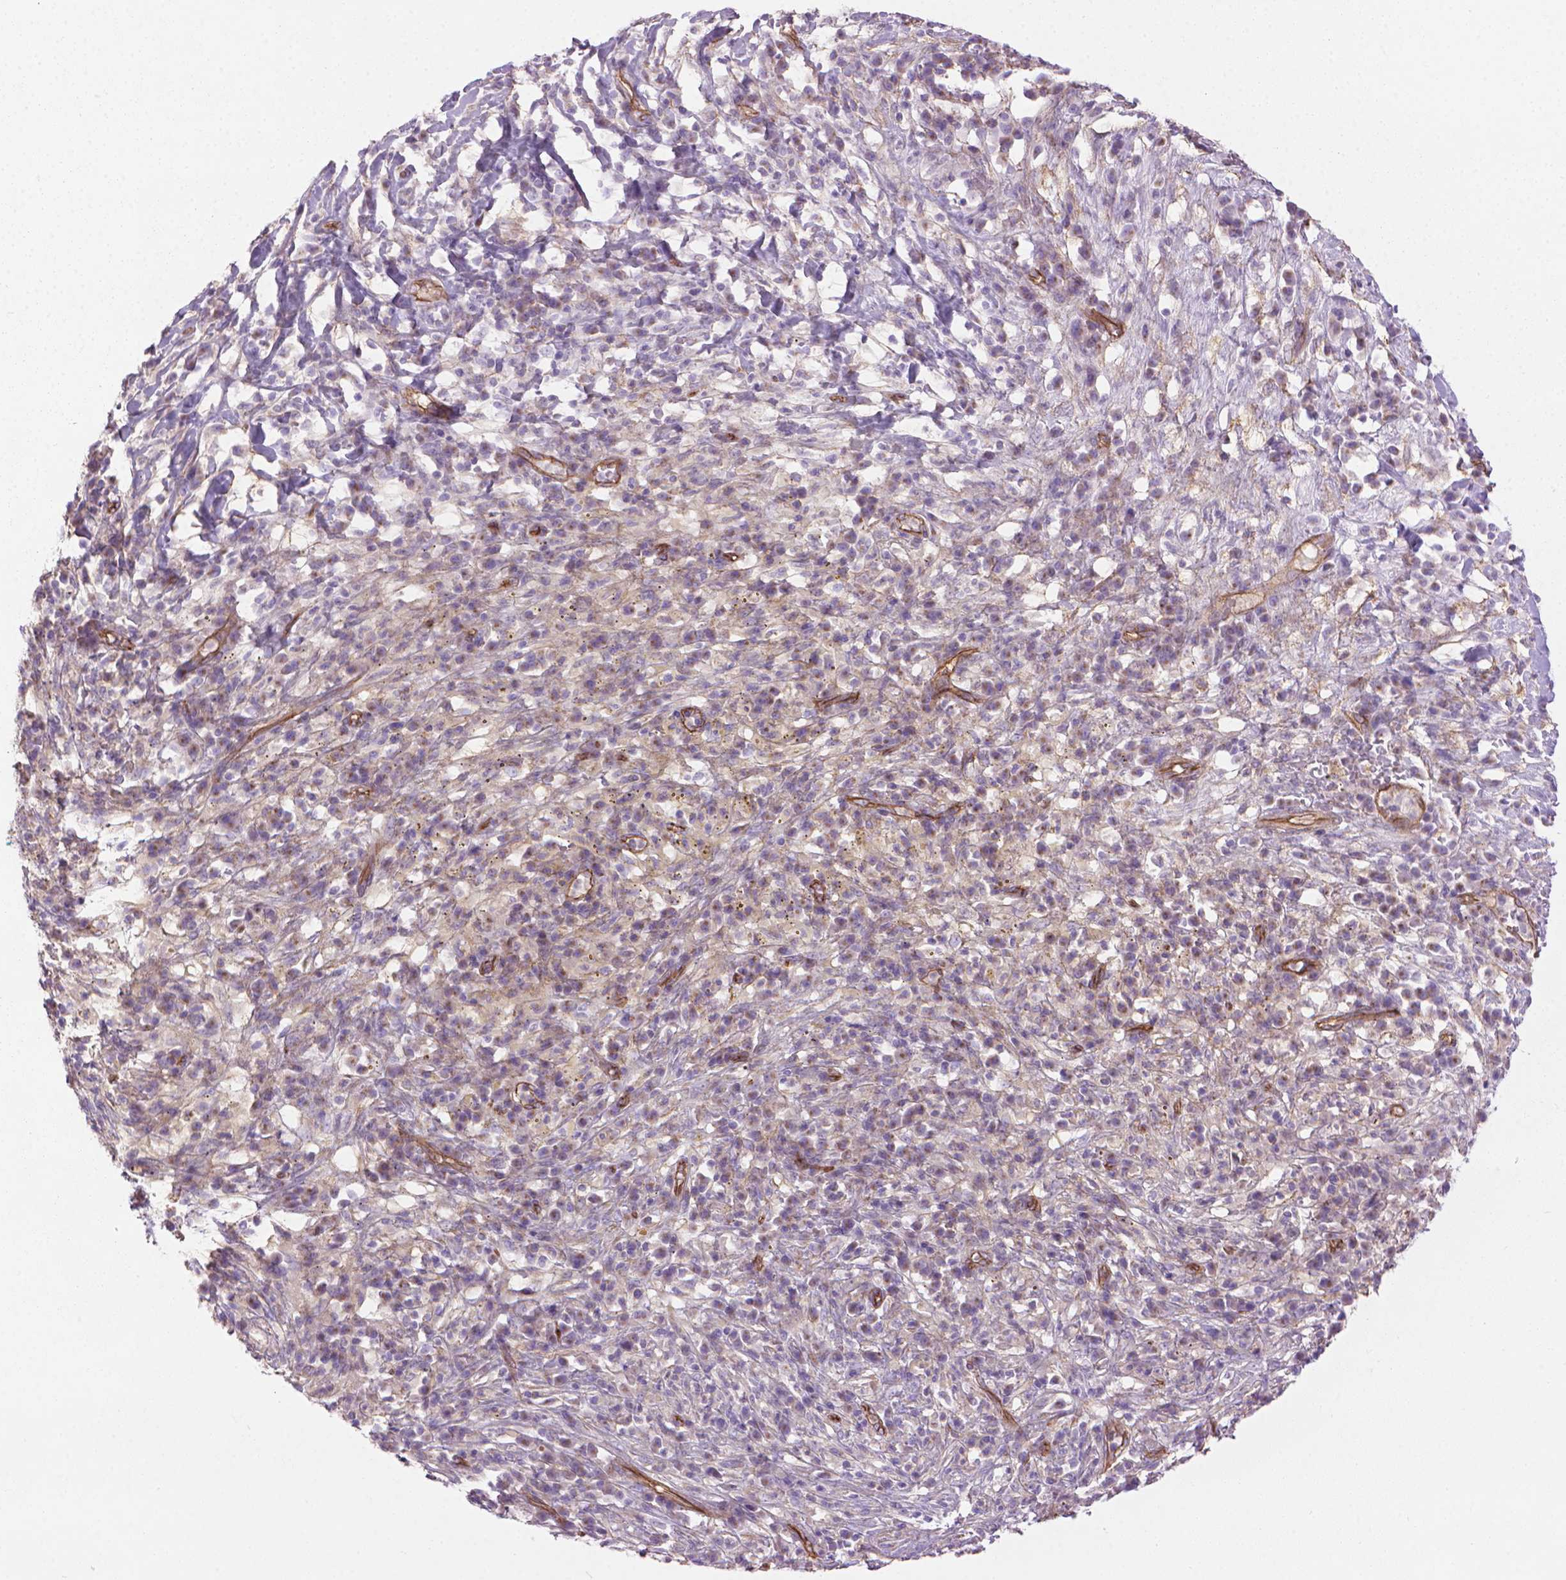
{"staining": {"intensity": "negative", "quantity": "none", "location": "none"}, "tissue": "melanoma", "cell_type": "Tumor cells", "image_type": "cancer", "snomed": [{"axis": "morphology", "description": "Malignant melanoma, NOS"}, {"axis": "topography", "description": "Skin"}], "caption": "This histopathology image is of malignant melanoma stained with immunohistochemistry (IHC) to label a protein in brown with the nuclei are counter-stained blue. There is no expression in tumor cells.", "gene": "TENT5A", "patient": {"sex": "female", "age": 91}}